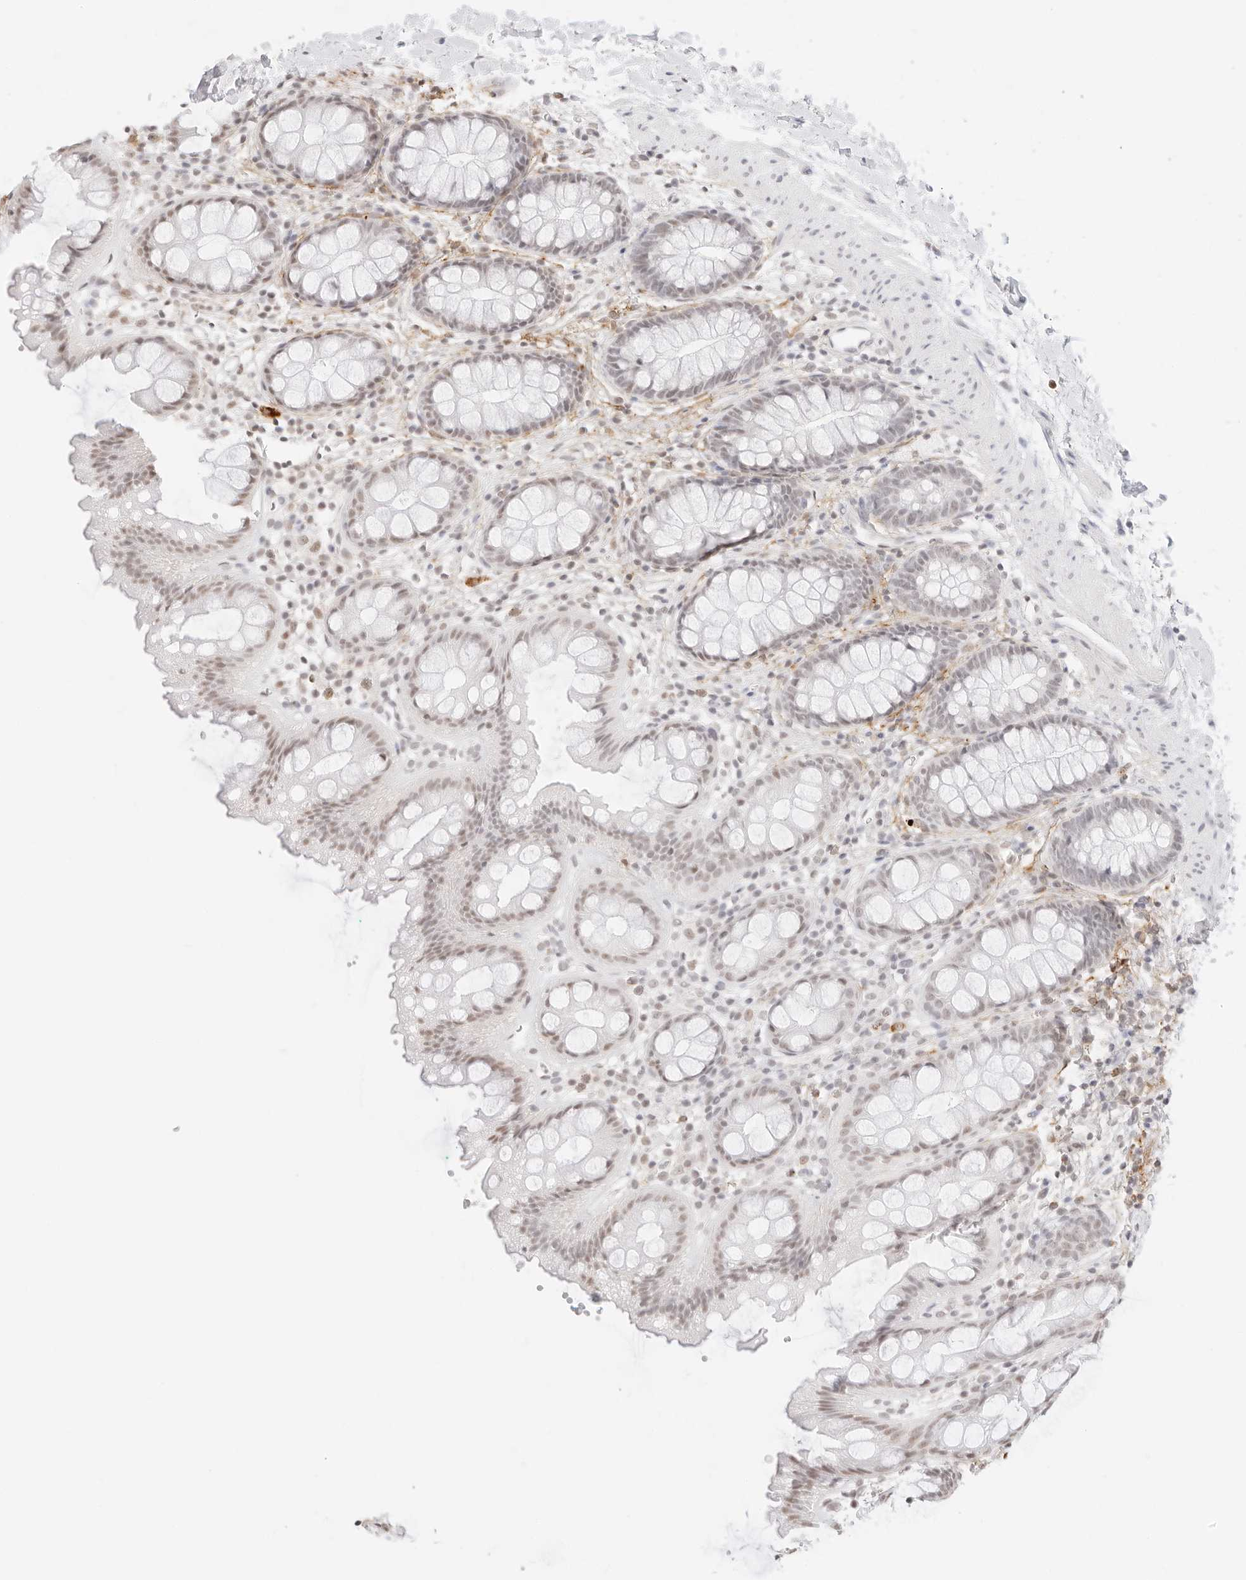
{"staining": {"intensity": "weak", "quantity": "25%-75%", "location": "nuclear"}, "tissue": "rectum", "cell_type": "Glandular cells", "image_type": "normal", "snomed": [{"axis": "morphology", "description": "Normal tissue, NOS"}, {"axis": "topography", "description": "Rectum"}], "caption": "Protein staining shows weak nuclear staining in about 25%-75% of glandular cells in benign rectum.", "gene": "FBLN5", "patient": {"sex": "female", "age": 65}}